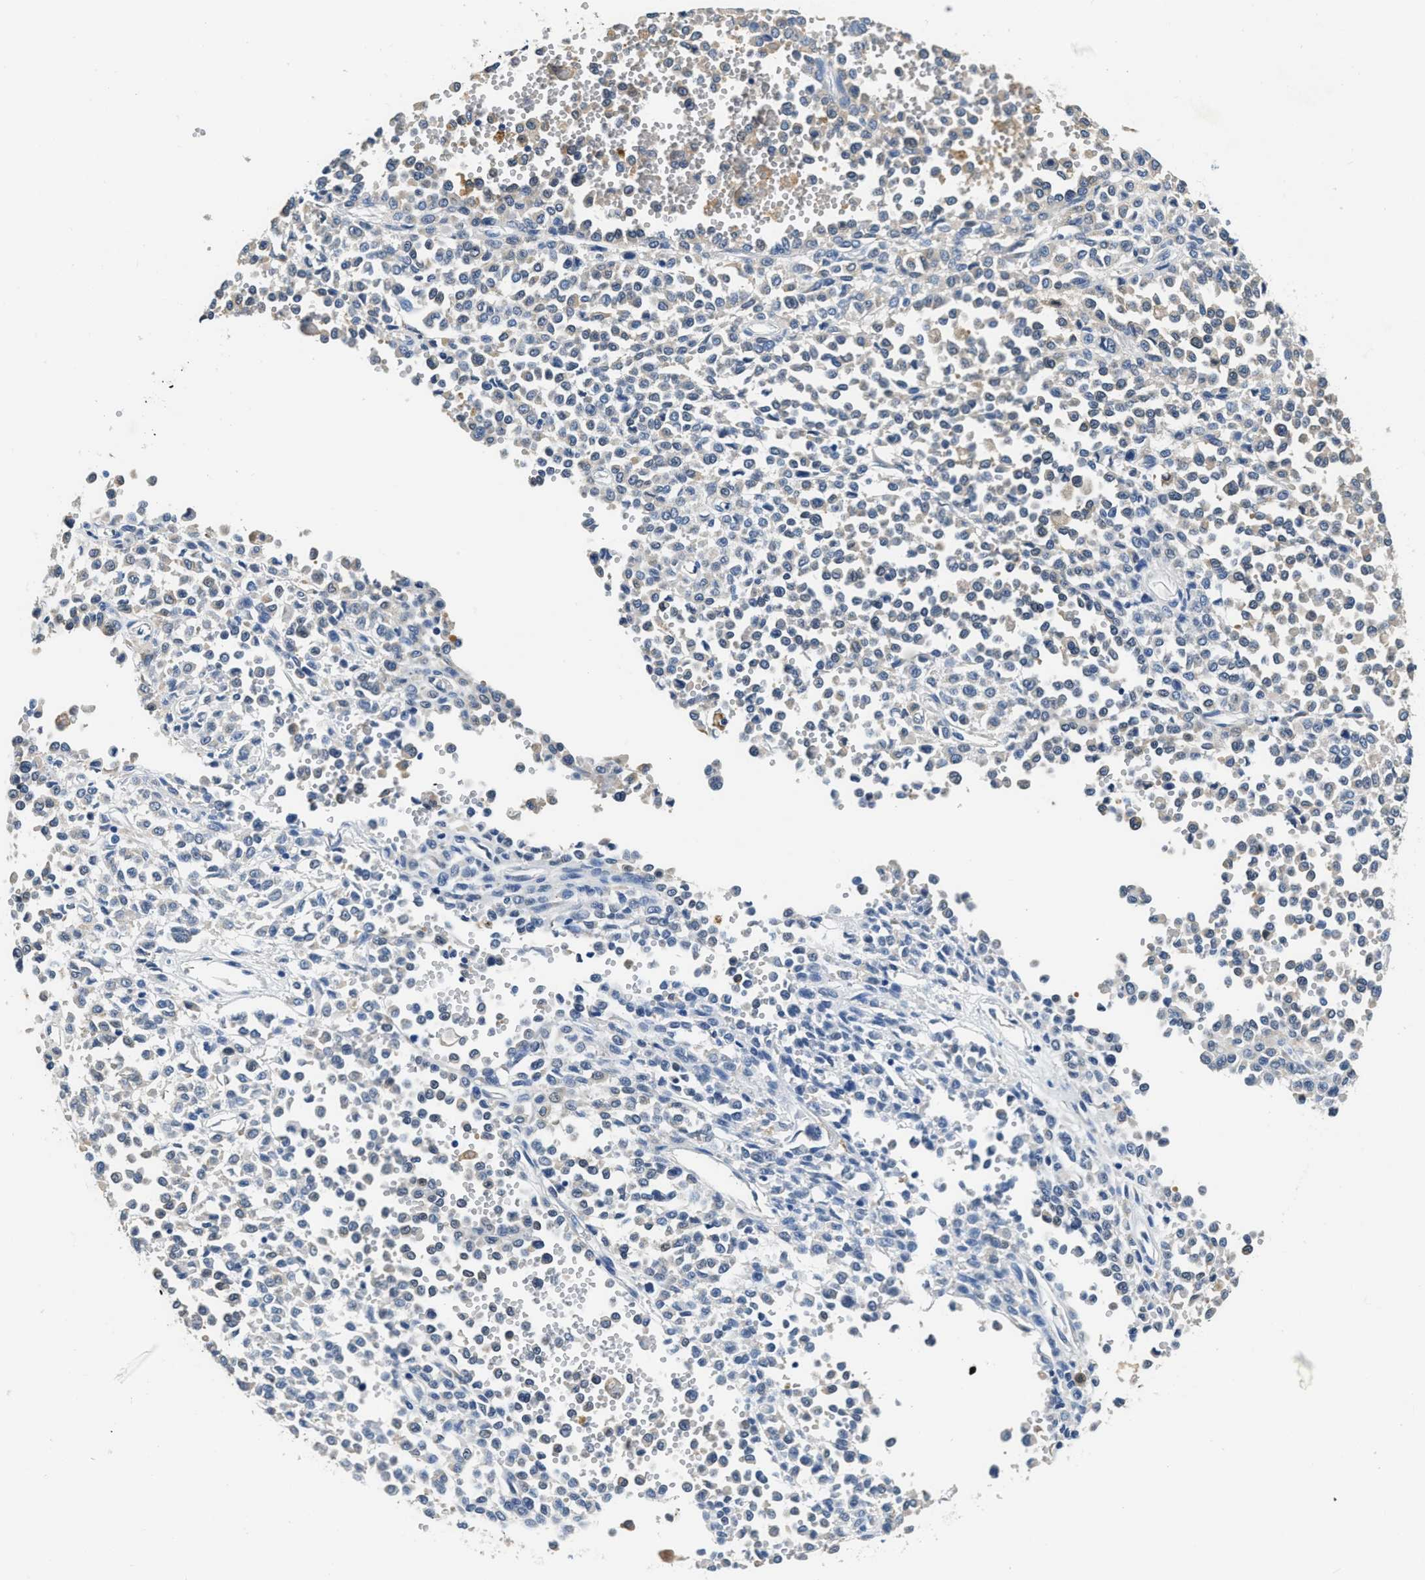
{"staining": {"intensity": "weak", "quantity": "<25%", "location": "cytoplasmic/membranous"}, "tissue": "melanoma", "cell_type": "Tumor cells", "image_type": "cancer", "snomed": [{"axis": "morphology", "description": "Malignant melanoma, Metastatic site"}, {"axis": "topography", "description": "Pancreas"}], "caption": "Immunohistochemistry of human melanoma reveals no staining in tumor cells.", "gene": "ZDHHC13", "patient": {"sex": "female", "age": 30}}